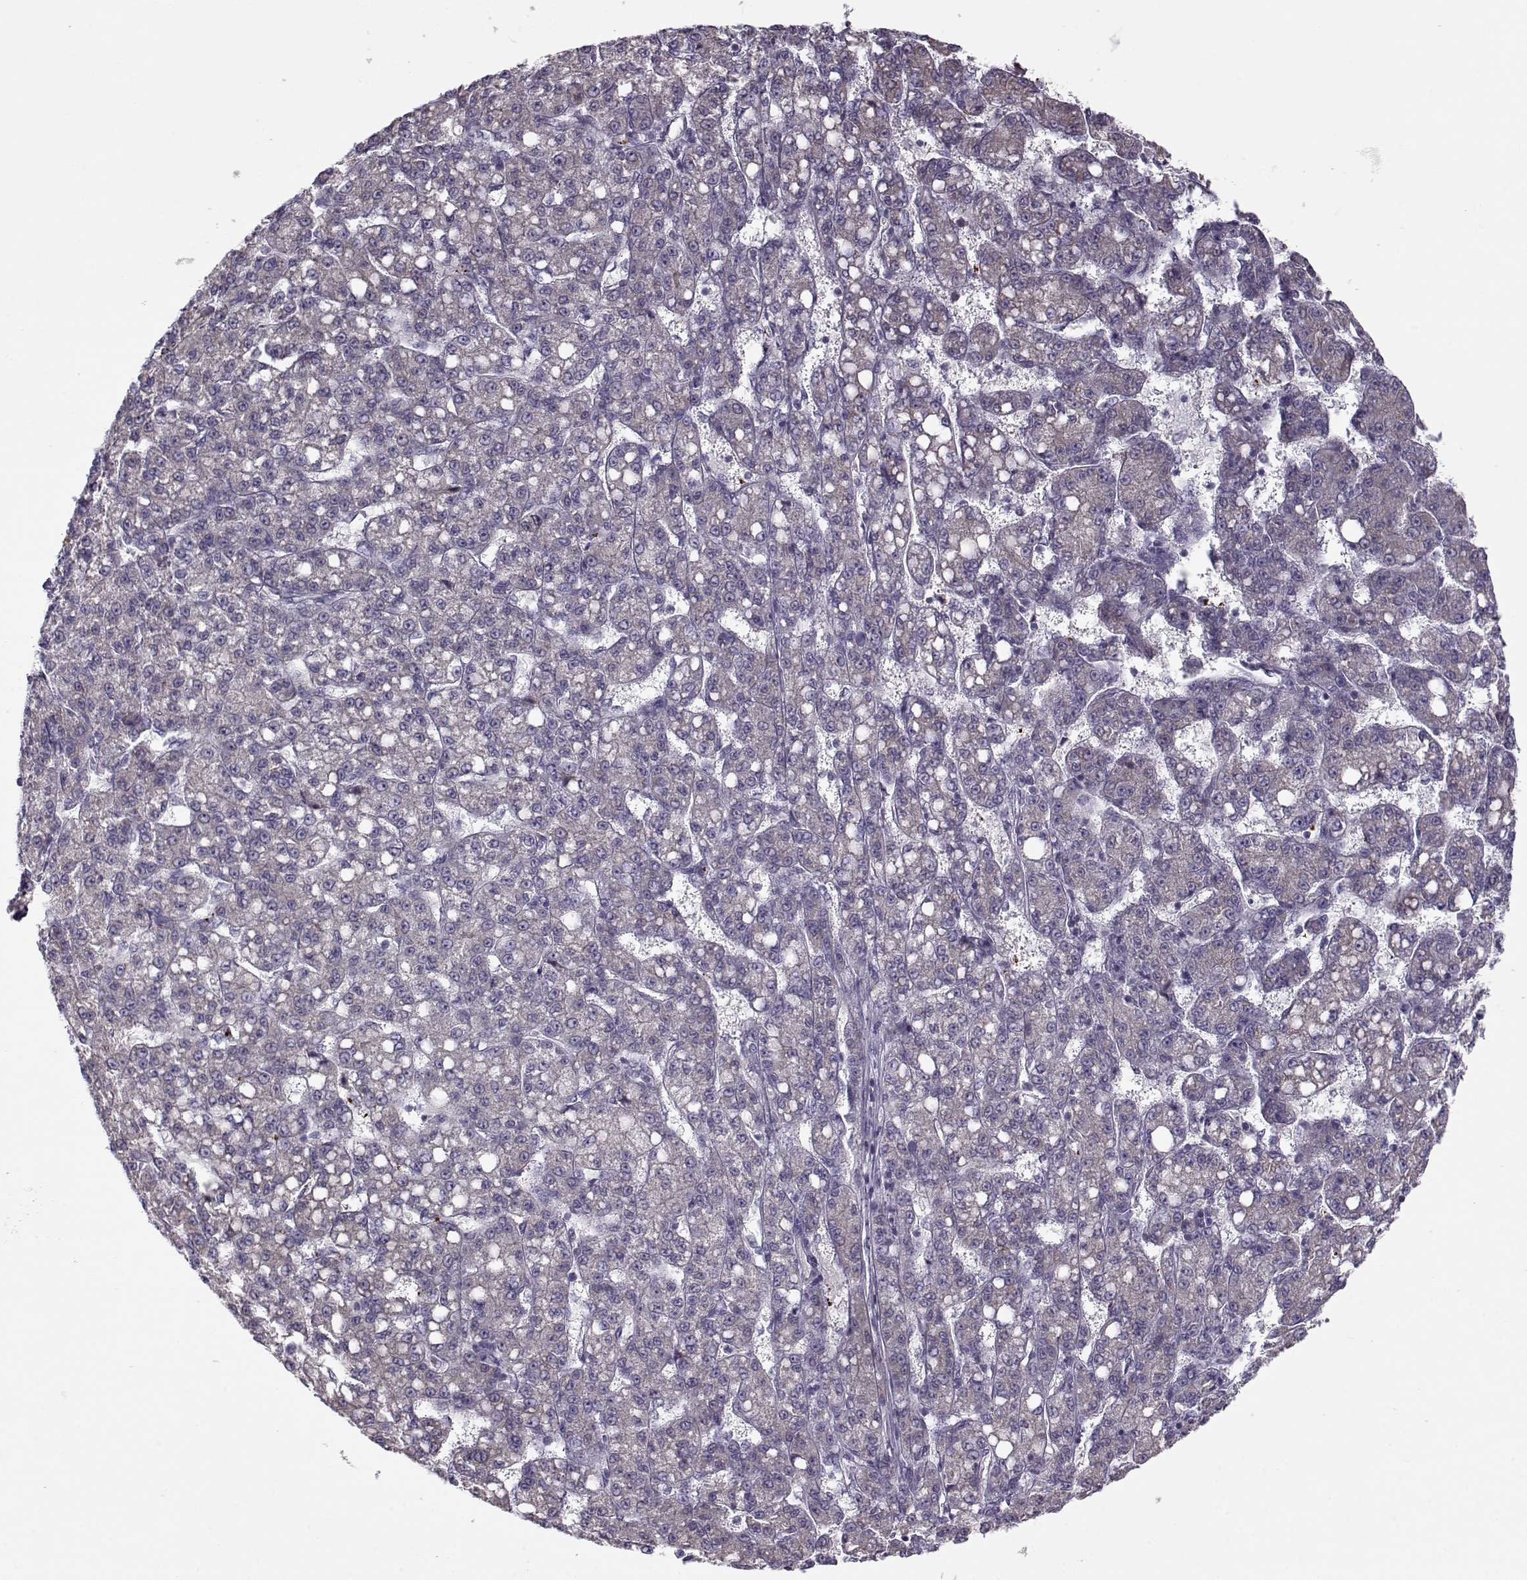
{"staining": {"intensity": "negative", "quantity": "none", "location": "none"}, "tissue": "liver cancer", "cell_type": "Tumor cells", "image_type": "cancer", "snomed": [{"axis": "morphology", "description": "Carcinoma, Hepatocellular, NOS"}, {"axis": "topography", "description": "Liver"}], "caption": "Micrograph shows no protein expression in tumor cells of liver hepatocellular carcinoma tissue.", "gene": "KLF17", "patient": {"sex": "female", "age": 65}}